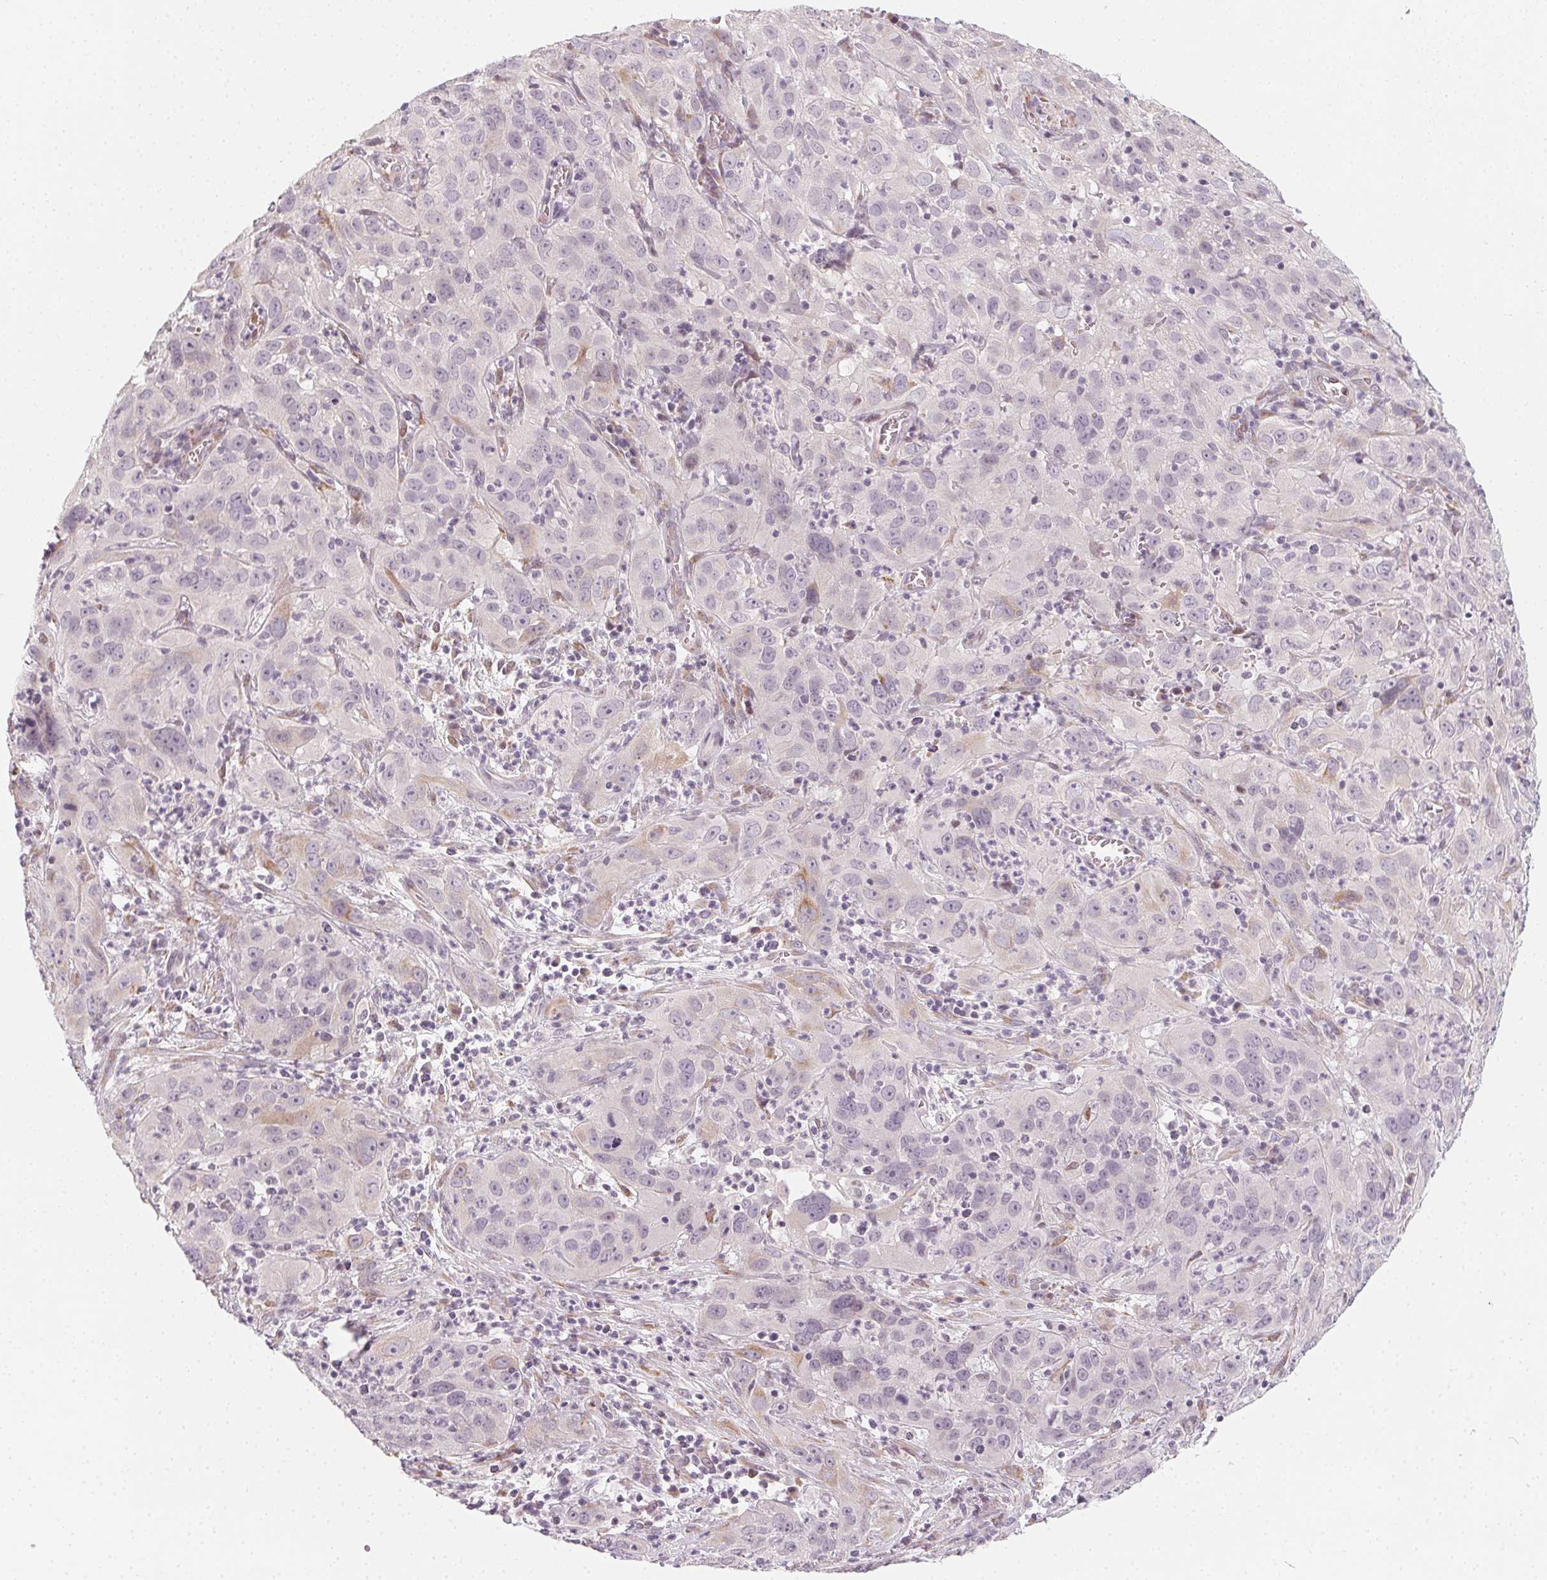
{"staining": {"intensity": "negative", "quantity": "none", "location": "none"}, "tissue": "cervical cancer", "cell_type": "Tumor cells", "image_type": "cancer", "snomed": [{"axis": "morphology", "description": "Squamous cell carcinoma, NOS"}, {"axis": "topography", "description": "Cervix"}], "caption": "The immunohistochemistry (IHC) photomicrograph has no significant staining in tumor cells of squamous cell carcinoma (cervical) tissue. The staining is performed using DAB (3,3'-diaminobenzidine) brown chromogen with nuclei counter-stained in using hematoxylin.", "gene": "CCDC96", "patient": {"sex": "female", "age": 32}}